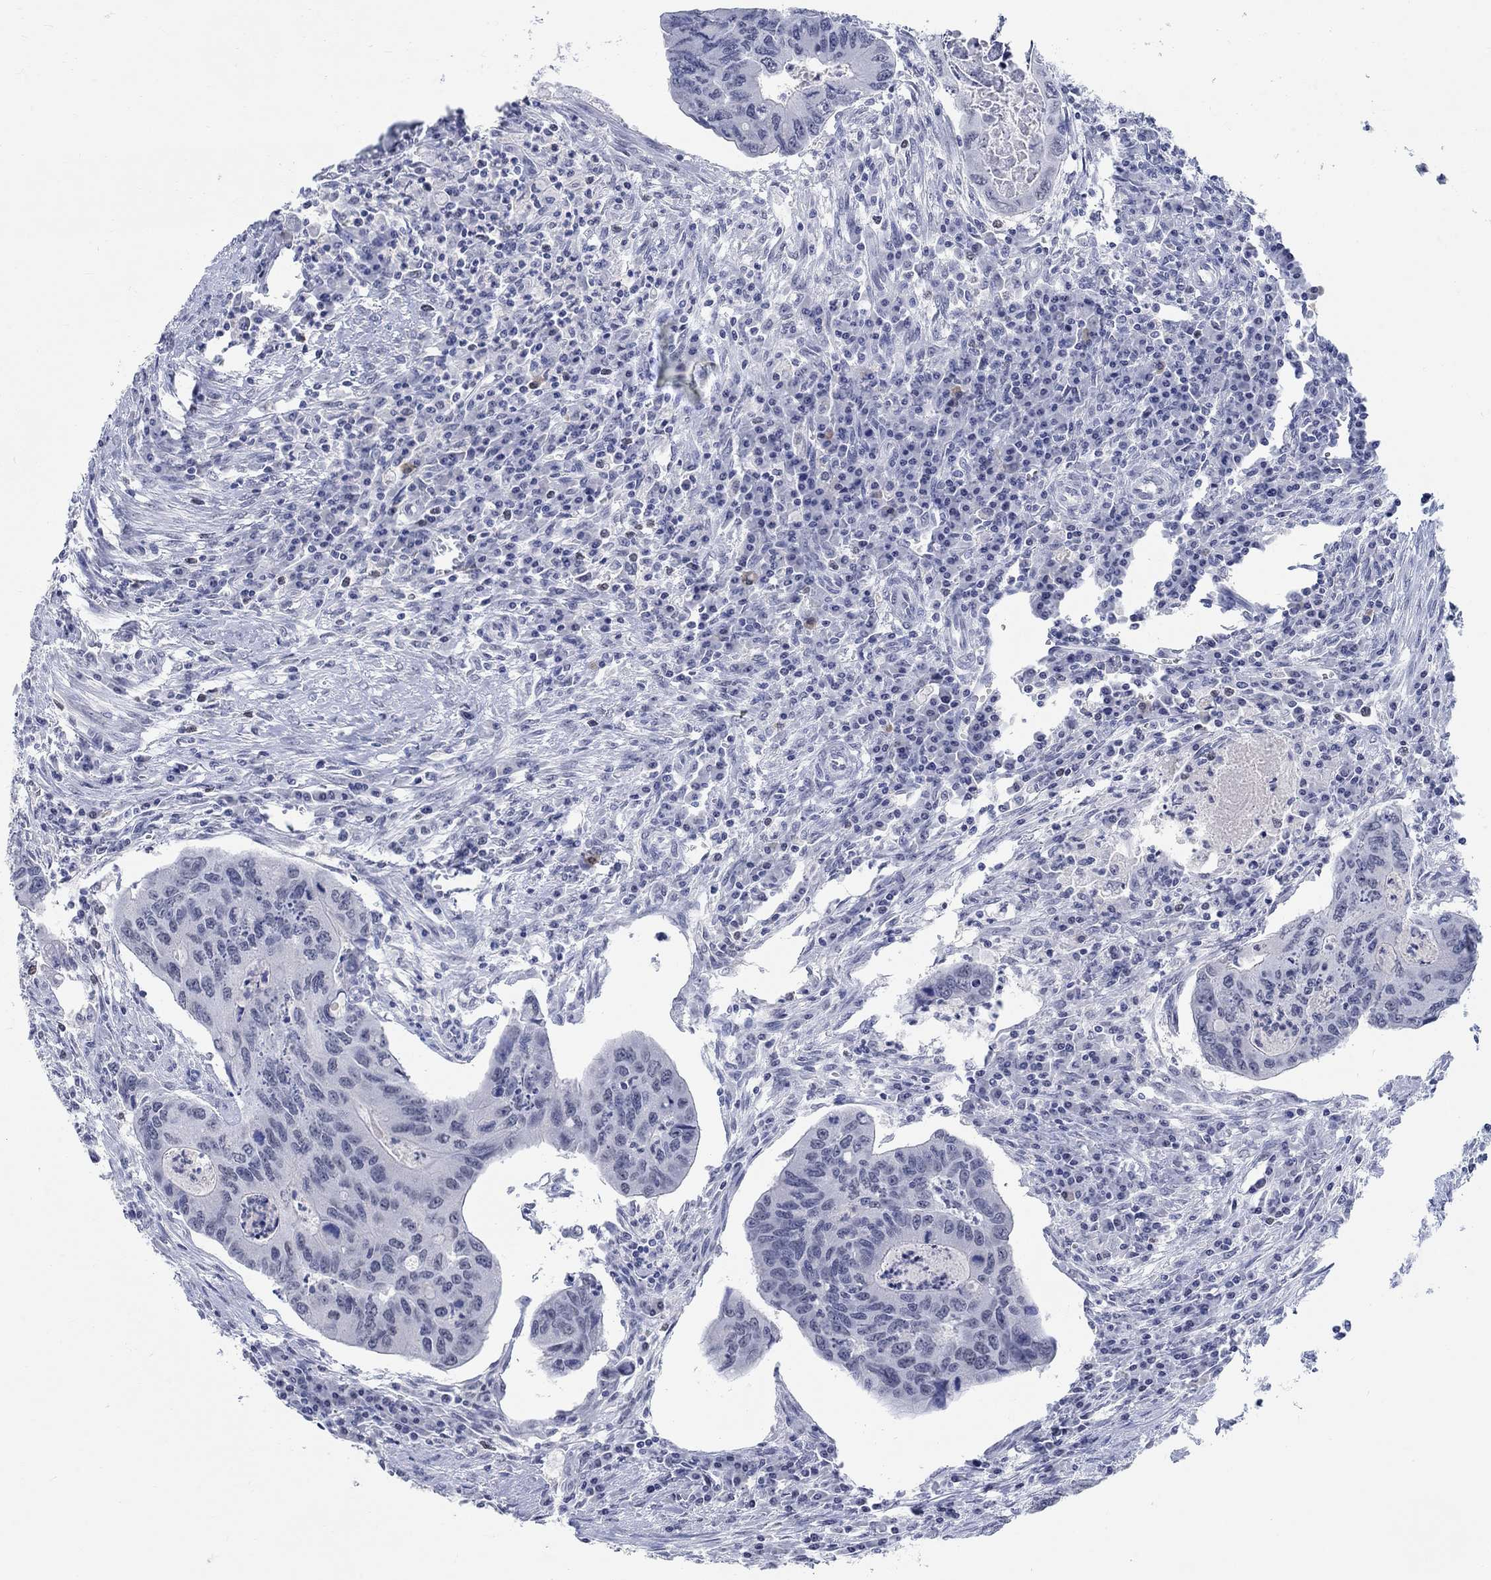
{"staining": {"intensity": "negative", "quantity": "none", "location": "none"}, "tissue": "colorectal cancer", "cell_type": "Tumor cells", "image_type": "cancer", "snomed": [{"axis": "morphology", "description": "Adenocarcinoma, NOS"}, {"axis": "topography", "description": "Colon"}], "caption": "An IHC micrograph of adenocarcinoma (colorectal) is shown. There is no staining in tumor cells of adenocarcinoma (colorectal).", "gene": "ANKS1B", "patient": {"sex": "male", "age": 53}}